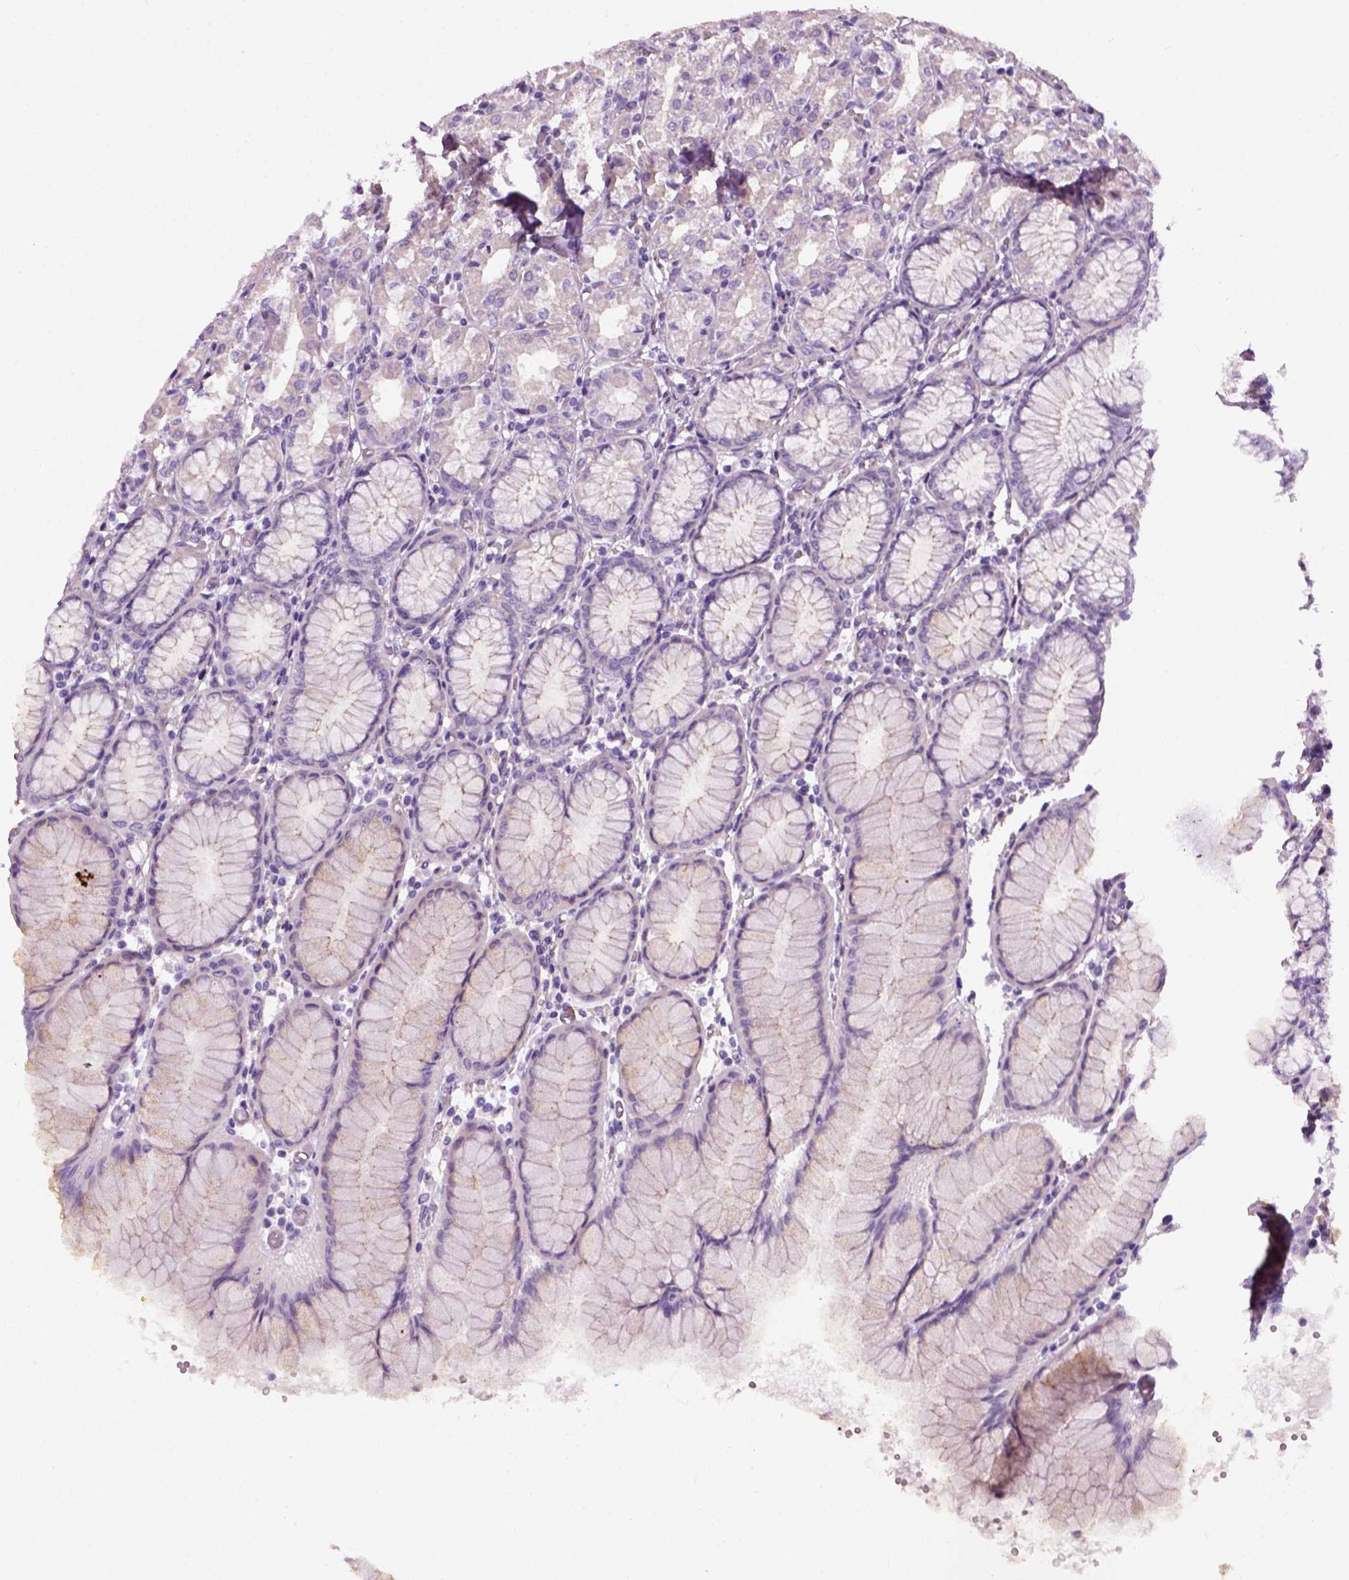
{"staining": {"intensity": "moderate", "quantity": "25%-75%", "location": "cytoplasmic/membranous"}, "tissue": "stomach", "cell_type": "Glandular cells", "image_type": "normal", "snomed": [{"axis": "morphology", "description": "Normal tissue, NOS"}, {"axis": "topography", "description": "Stomach"}], "caption": "Protein staining shows moderate cytoplasmic/membranous staining in approximately 25%-75% of glandular cells in benign stomach.", "gene": "FAM161A", "patient": {"sex": "female", "age": 57}}